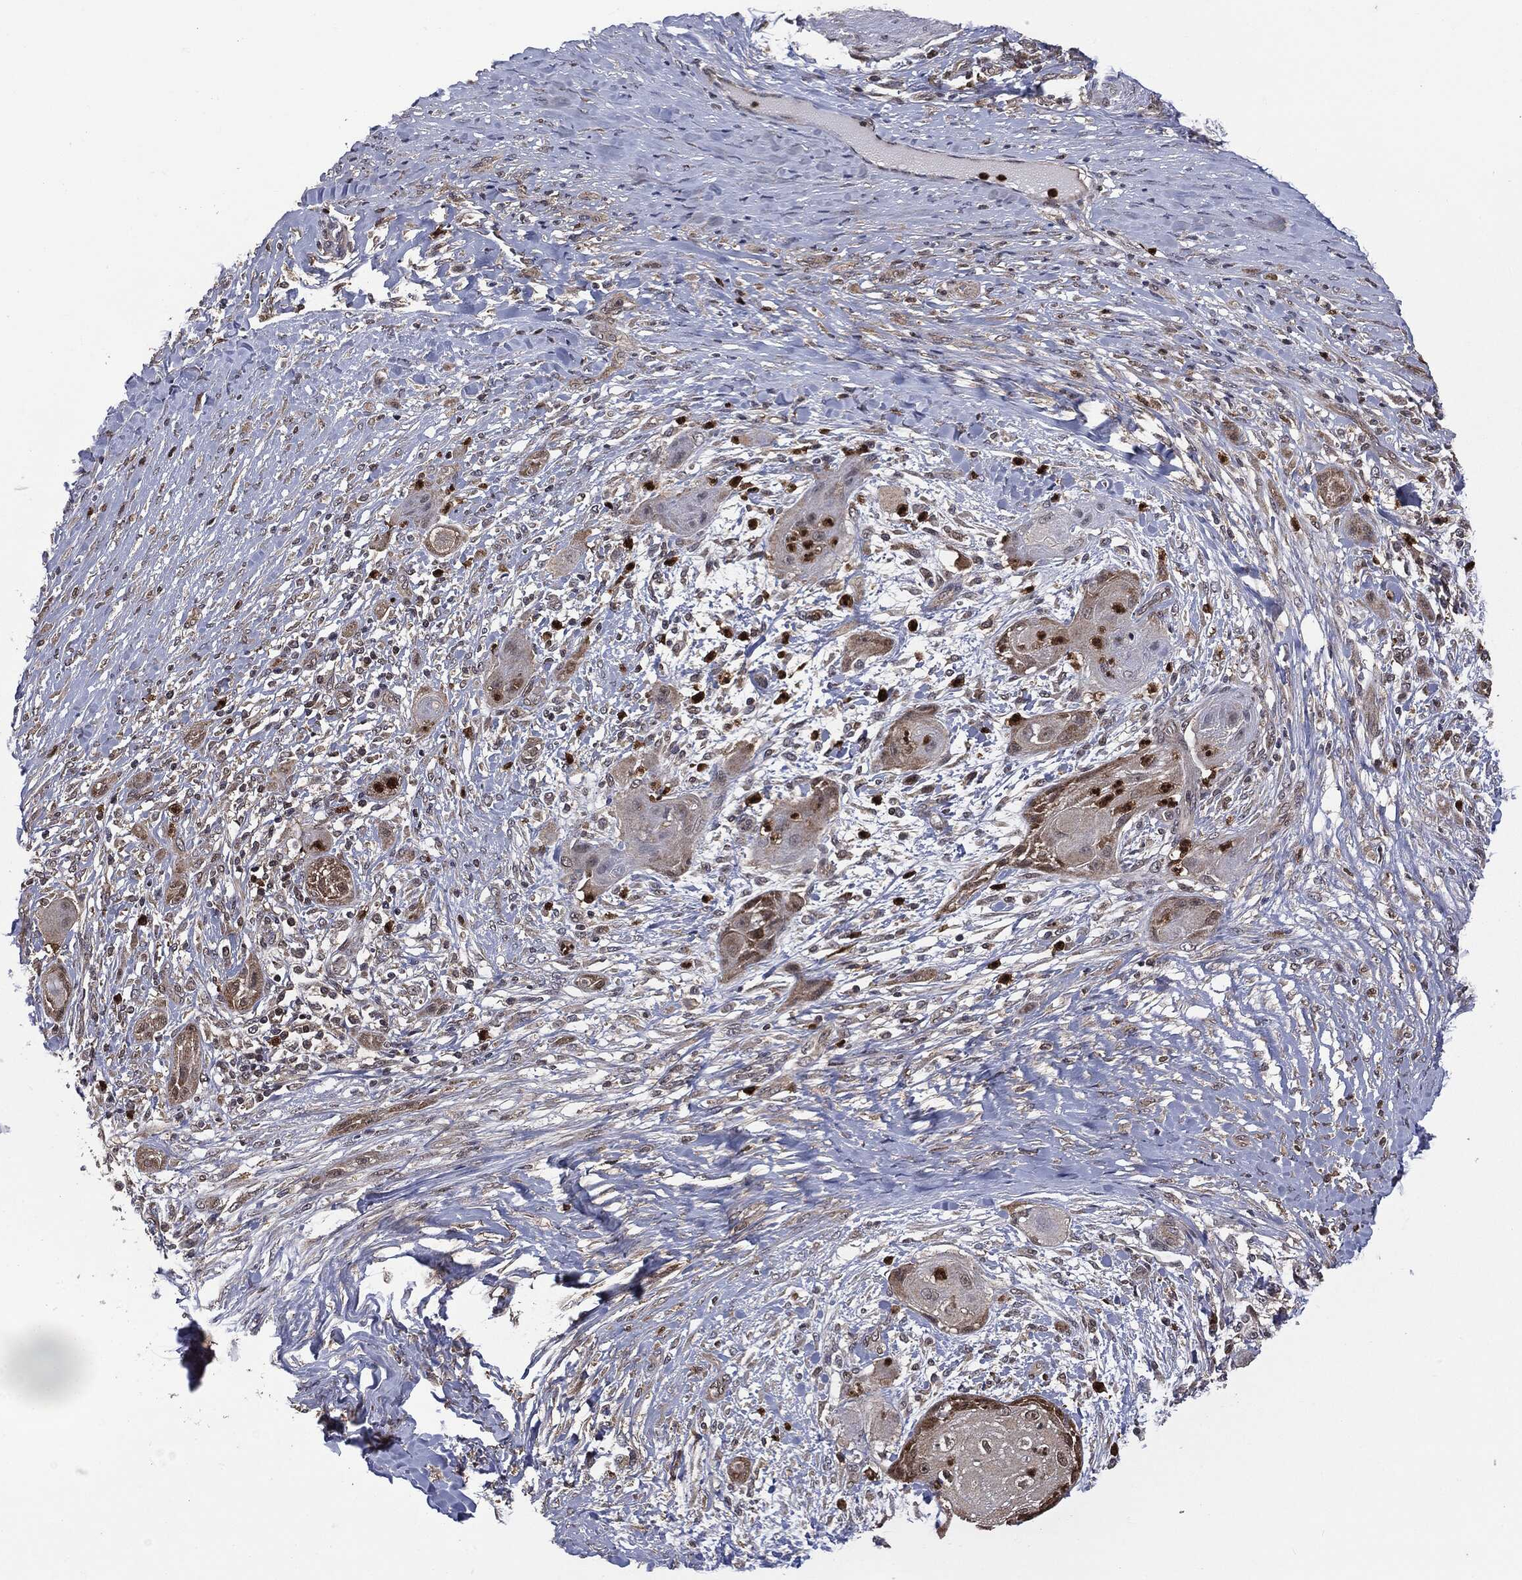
{"staining": {"intensity": "negative", "quantity": "none", "location": "none"}, "tissue": "skin cancer", "cell_type": "Tumor cells", "image_type": "cancer", "snomed": [{"axis": "morphology", "description": "Squamous cell carcinoma, NOS"}, {"axis": "topography", "description": "Skin"}], "caption": "The immunohistochemistry (IHC) histopathology image has no significant expression in tumor cells of skin squamous cell carcinoma tissue. Nuclei are stained in blue.", "gene": "GPI", "patient": {"sex": "male", "age": 62}}